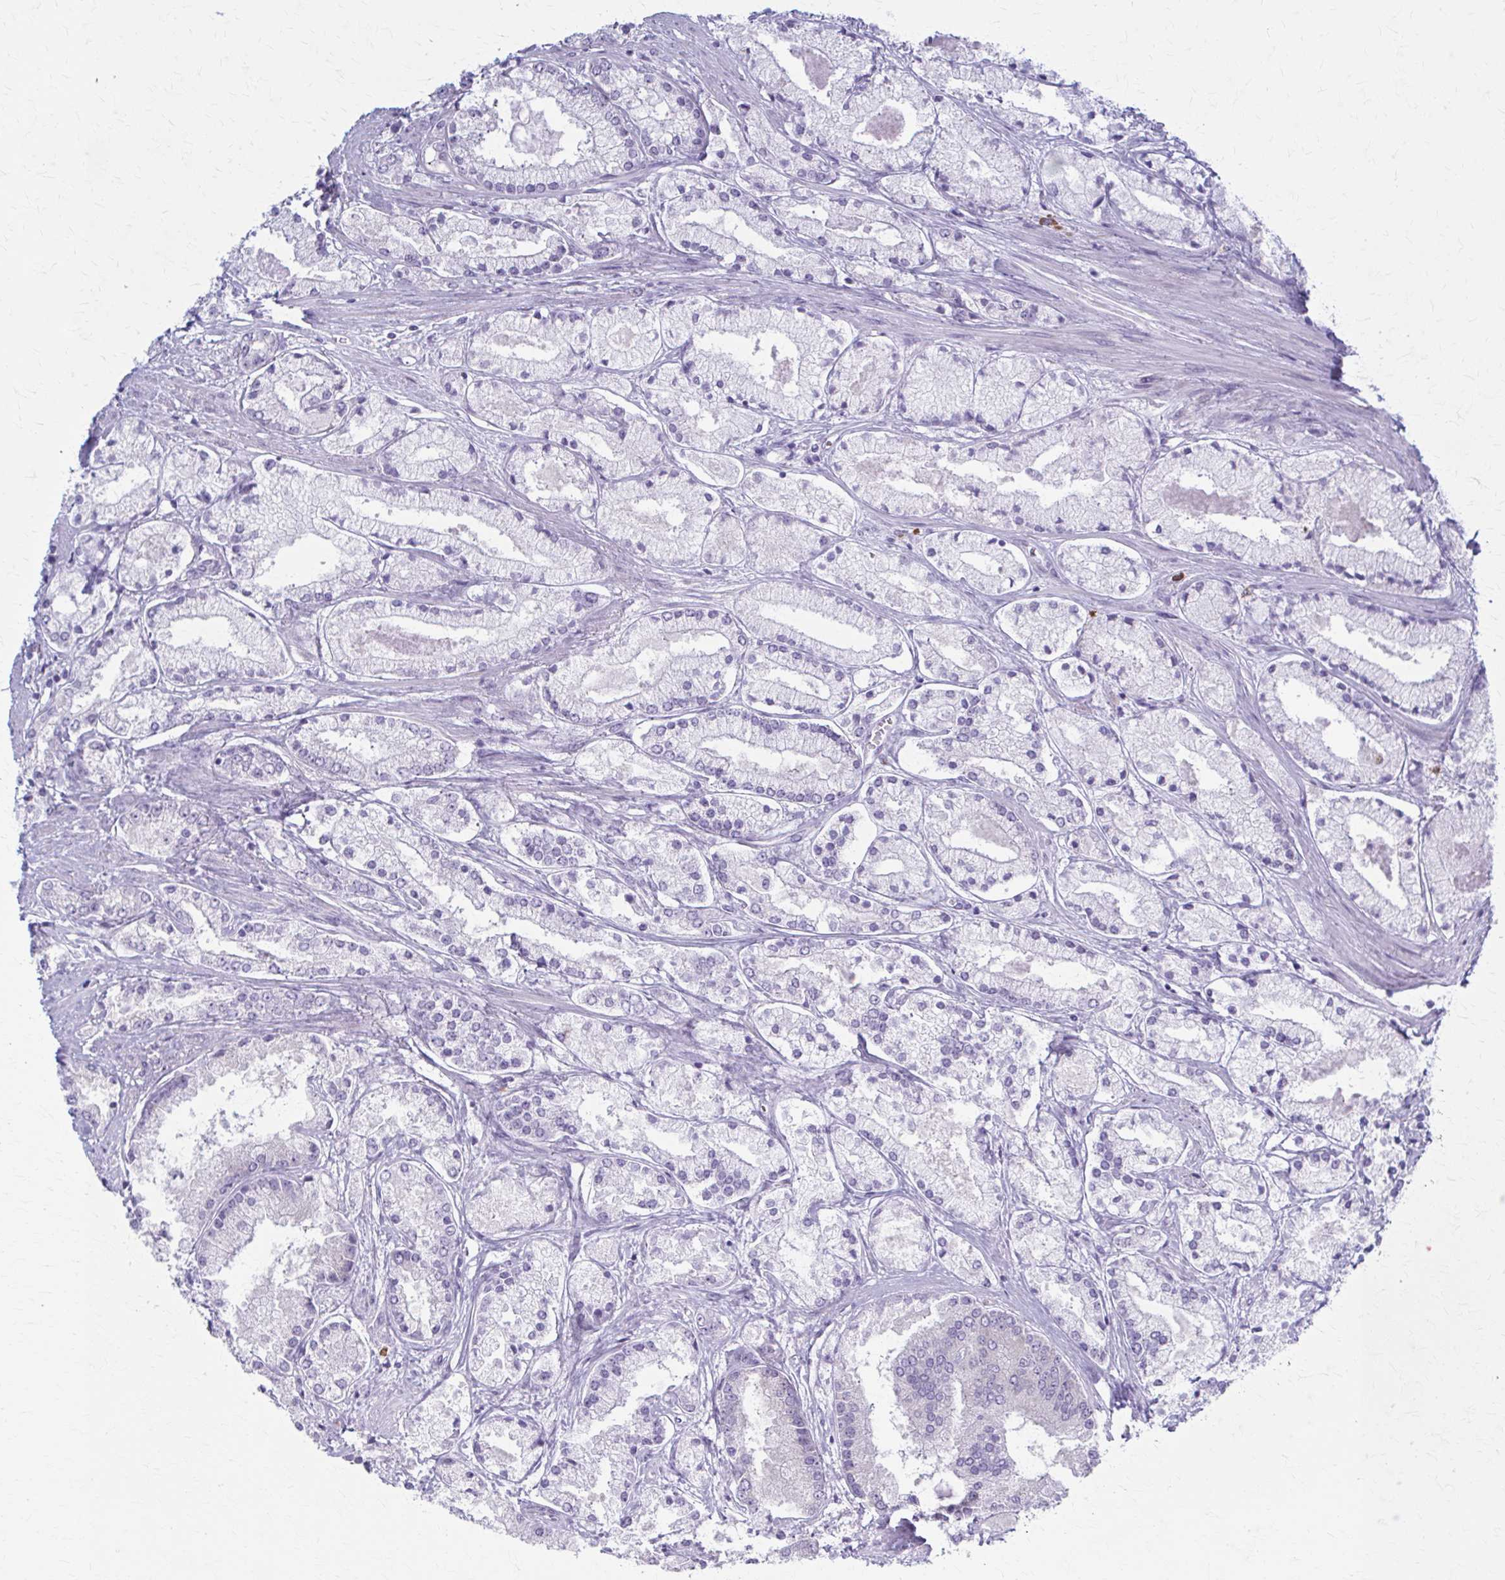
{"staining": {"intensity": "negative", "quantity": "none", "location": "none"}, "tissue": "prostate cancer", "cell_type": "Tumor cells", "image_type": "cancer", "snomed": [{"axis": "morphology", "description": "Adenocarcinoma, High grade"}, {"axis": "topography", "description": "Prostate"}], "caption": "There is no significant positivity in tumor cells of prostate cancer. Nuclei are stained in blue.", "gene": "PRKRA", "patient": {"sex": "male", "age": 67}}